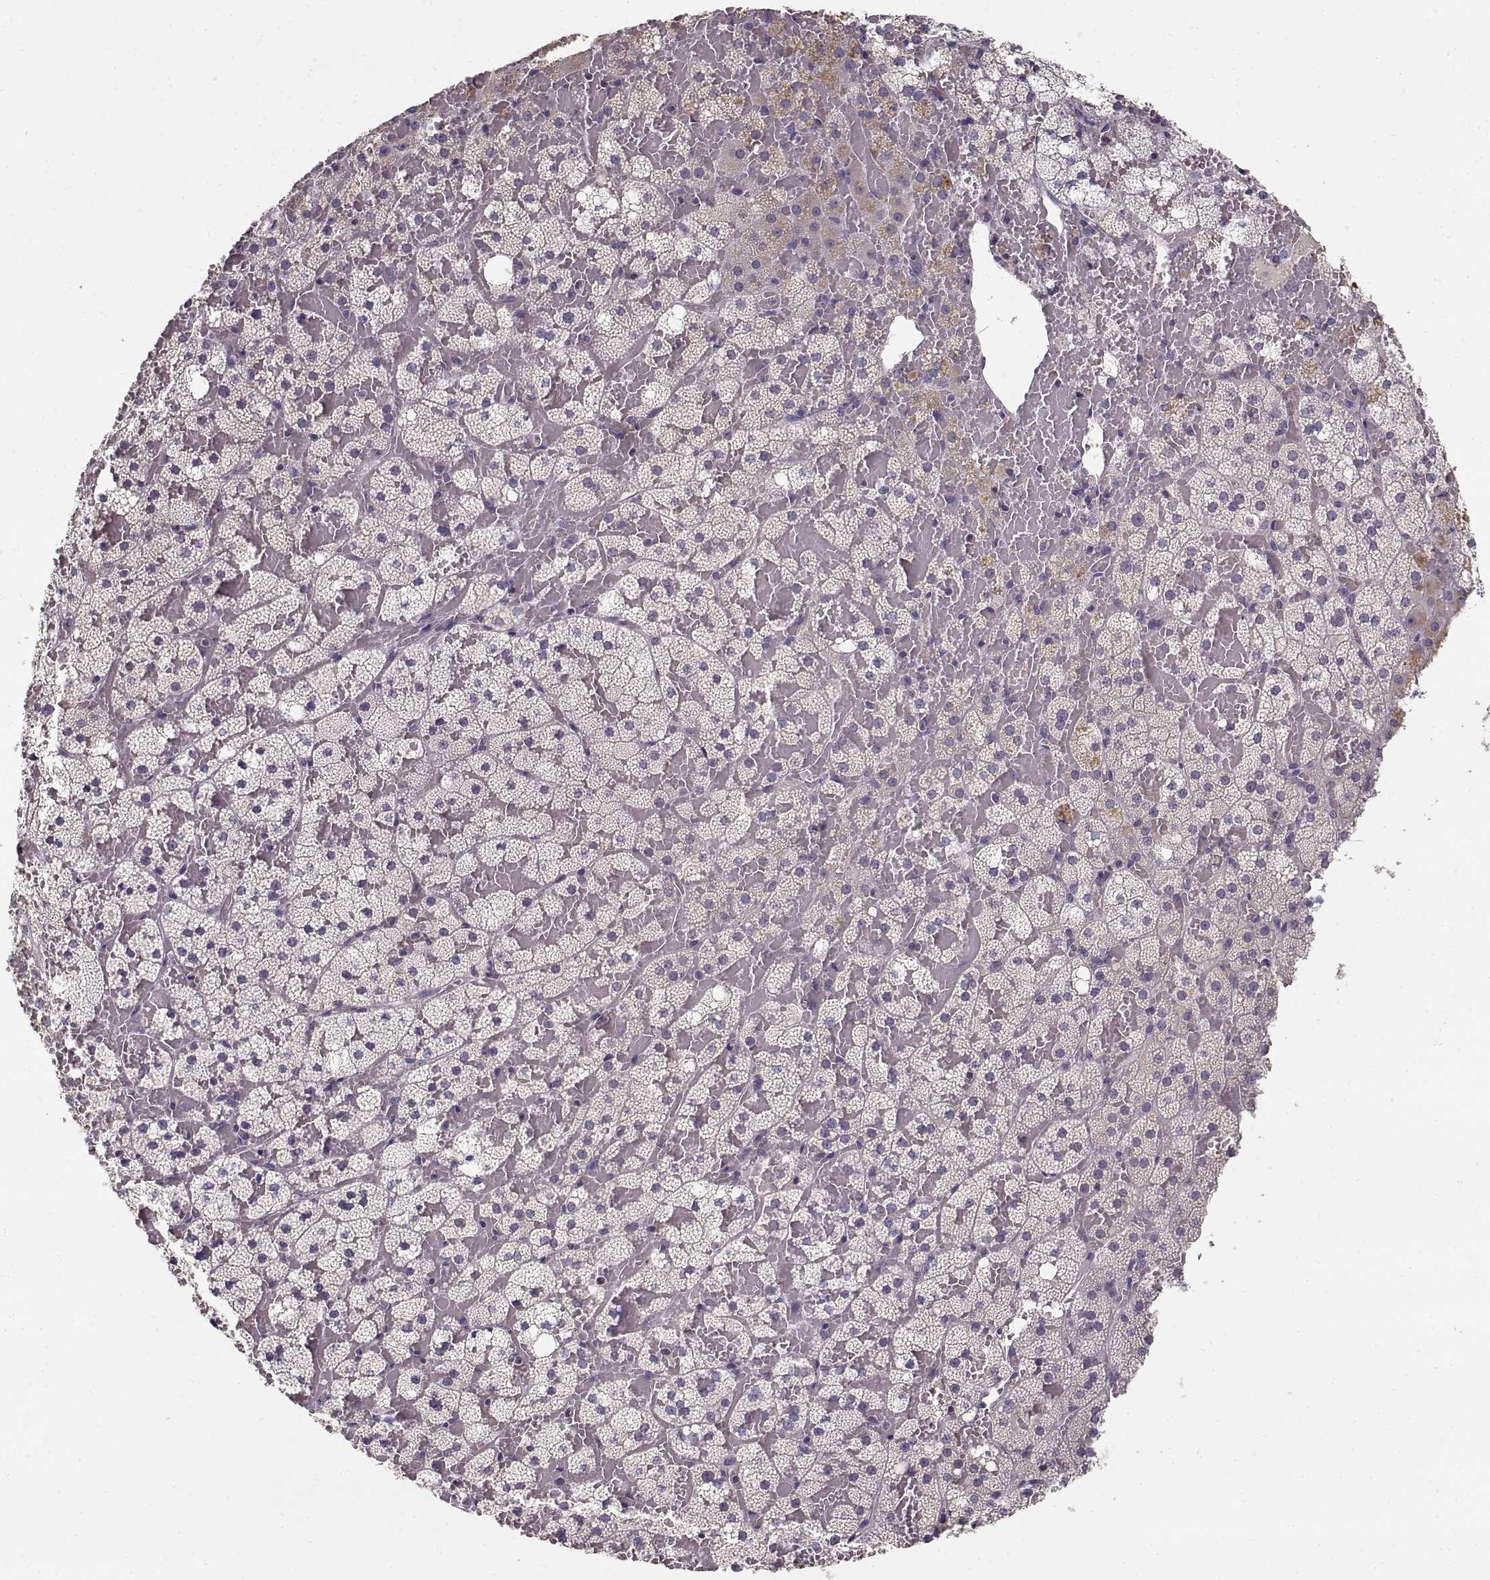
{"staining": {"intensity": "negative", "quantity": "none", "location": "none"}, "tissue": "adrenal gland", "cell_type": "Glandular cells", "image_type": "normal", "snomed": [{"axis": "morphology", "description": "Normal tissue, NOS"}, {"axis": "topography", "description": "Adrenal gland"}], "caption": "The immunohistochemistry micrograph has no significant positivity in glandular cells of adrenal gland.", "gene": "NMNAT2", "patient": {"sex": "male", "age": 53}}